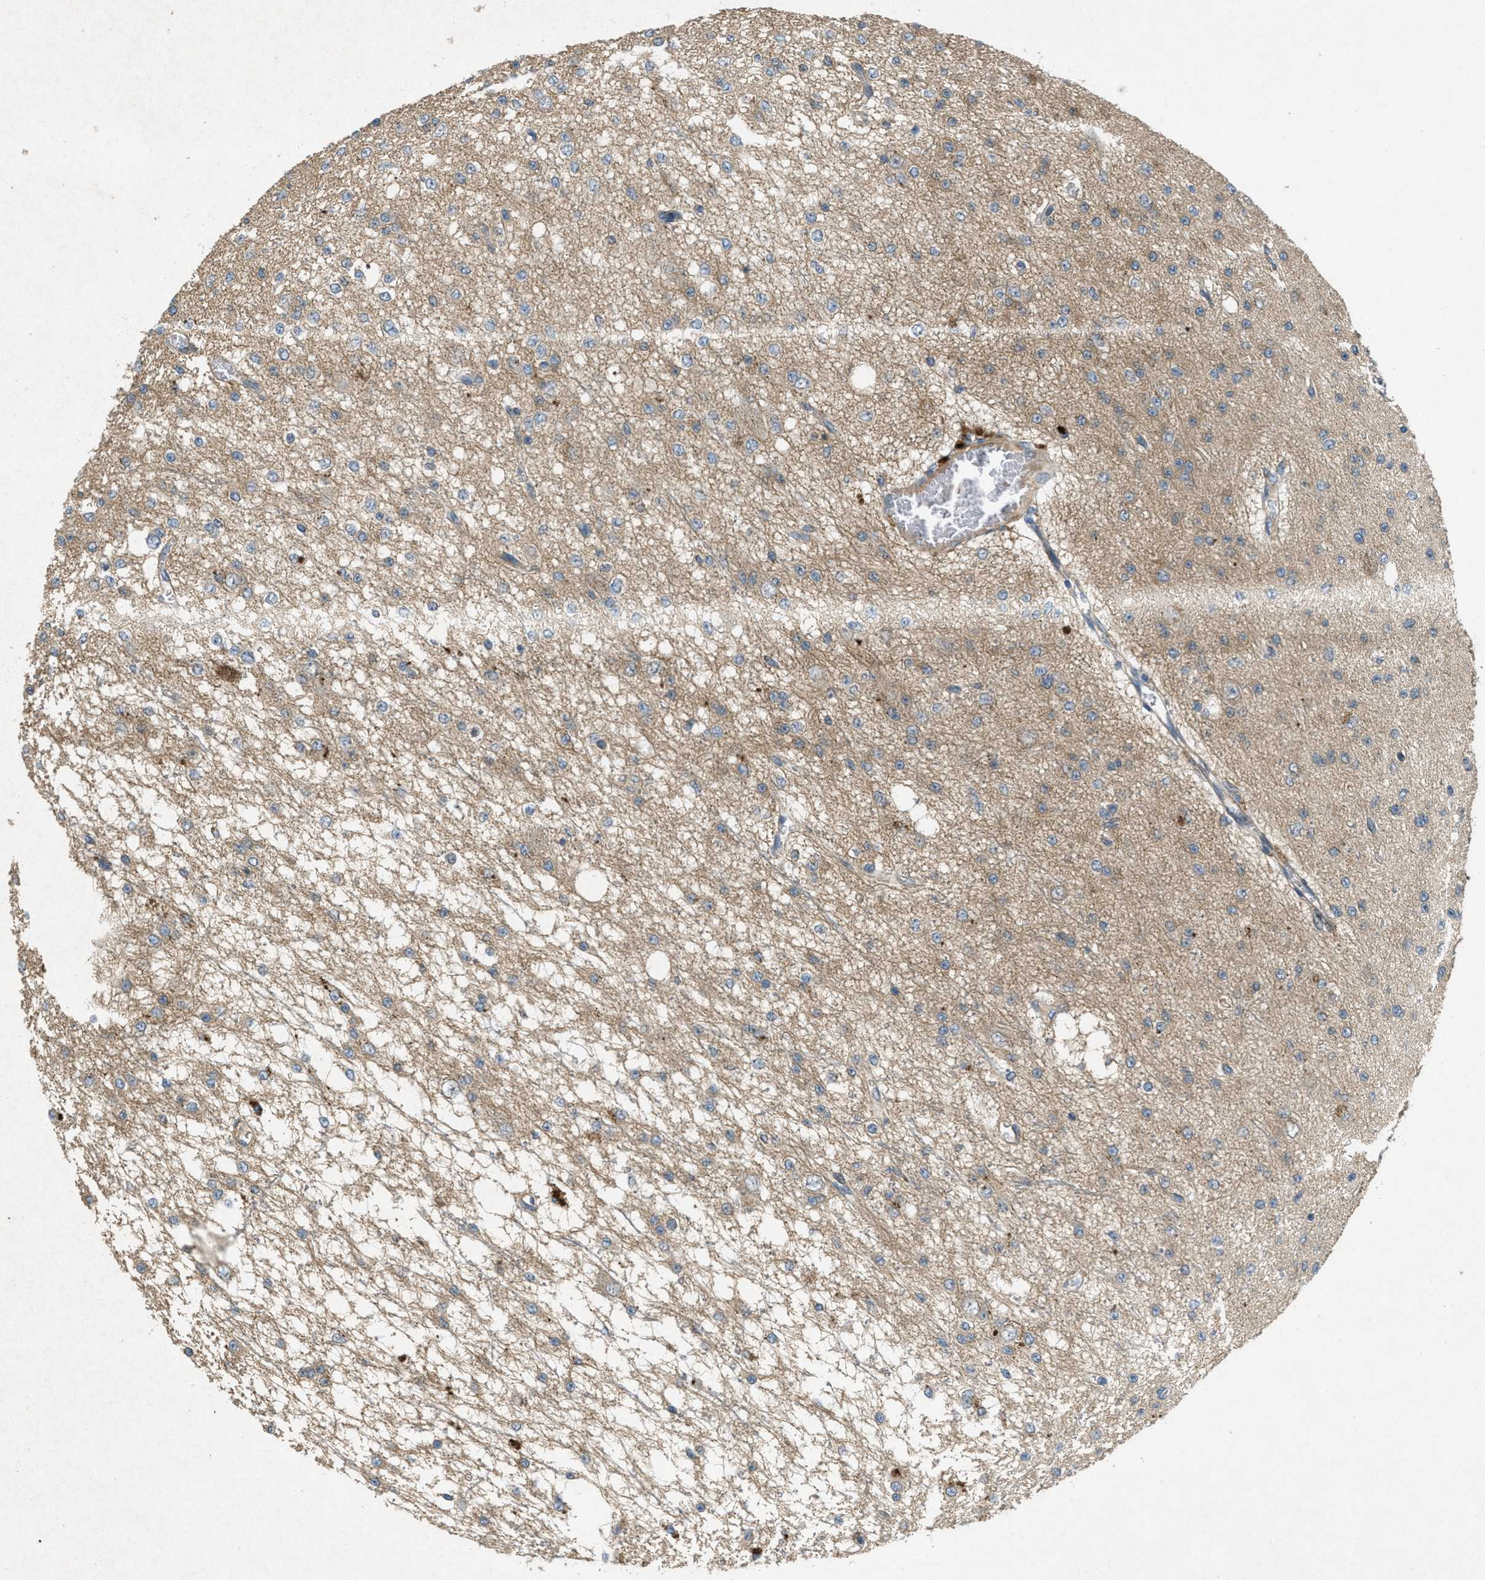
{"staining": {"intensity": "negative", "quantity": "none", "location": "none"}, "tissue": "glioma", "cell_type": "Tumor cells", "image_type": "cancer", "snomed": [{"axis": "morphology", "description": "Glioma, malignant, Low grade"}, {"axis": "topography", "description": "Brain"}], "caption": "A histopathology image of human malignant glioma (low-grade) is negative for staining in tumor cells.", "gene": "ADCY6", "patient": {"sex": "male", "age": 38}}